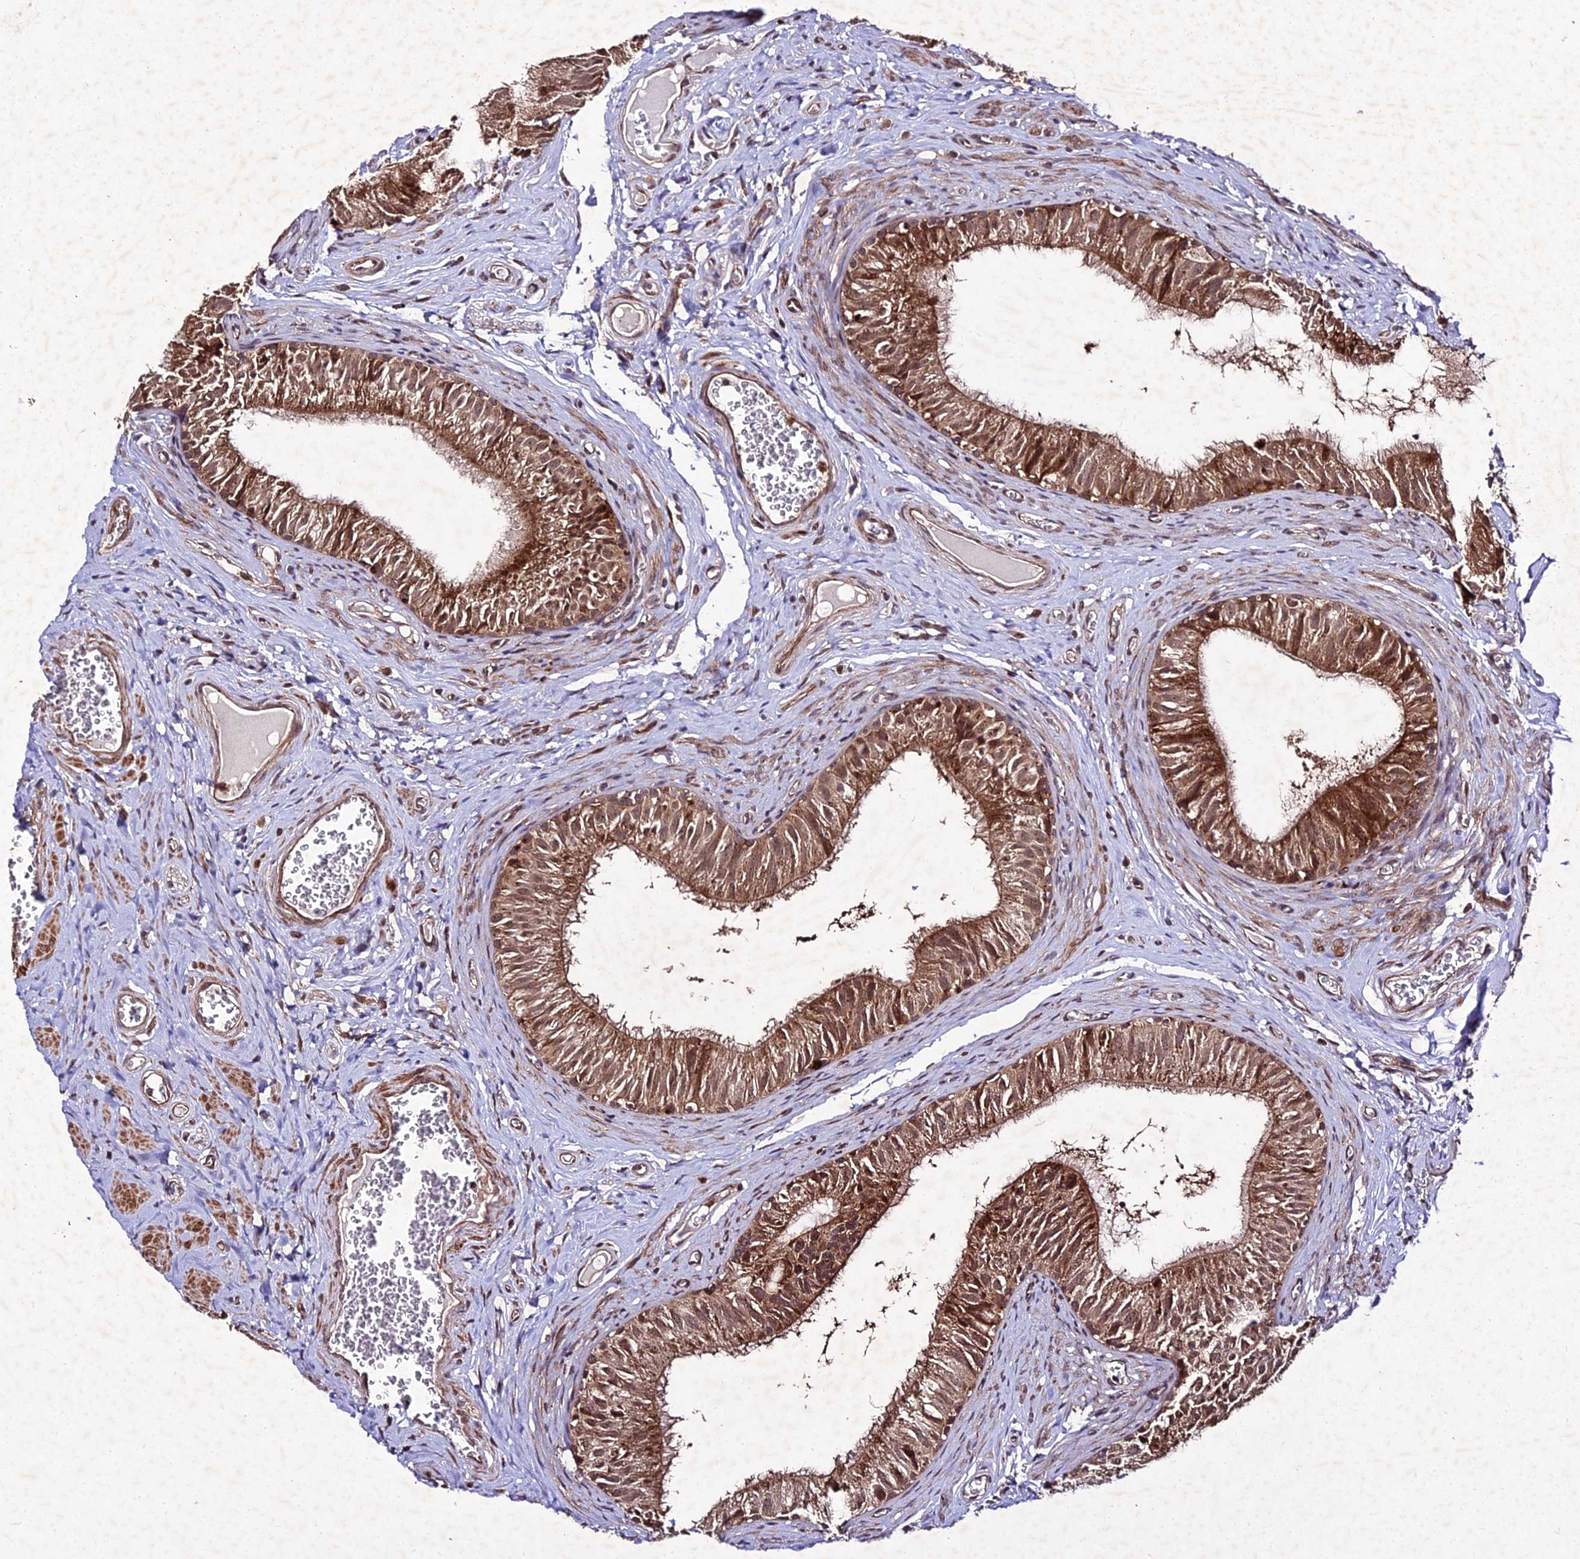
{"staining": {"intensity": "moderate", "quantity": ">75%", "location": "cytoplasmic/membranous,nuclear"}, "tissue": "epididymis", "cell_type": "Glandular cells", "image_type": "normal", "snomed": [{"axis": "morphology", "description": "Normal tissue, NOS"}, {"axis": "topography", "description": "Epididymis"}], "caption": "High-power microscopy captured an immunohistochemistry micrograph of benign epididymis, revealing moderate cytoplasmic/membranous,nuclear expression in about >75% of glandular cells. Using DAB (brown) and hematoxylin (blue) stains, captured at high magnification using brightfield microscopy.", "gene": "ZNF766", "patient": {"sex": "male", "age": 42}}